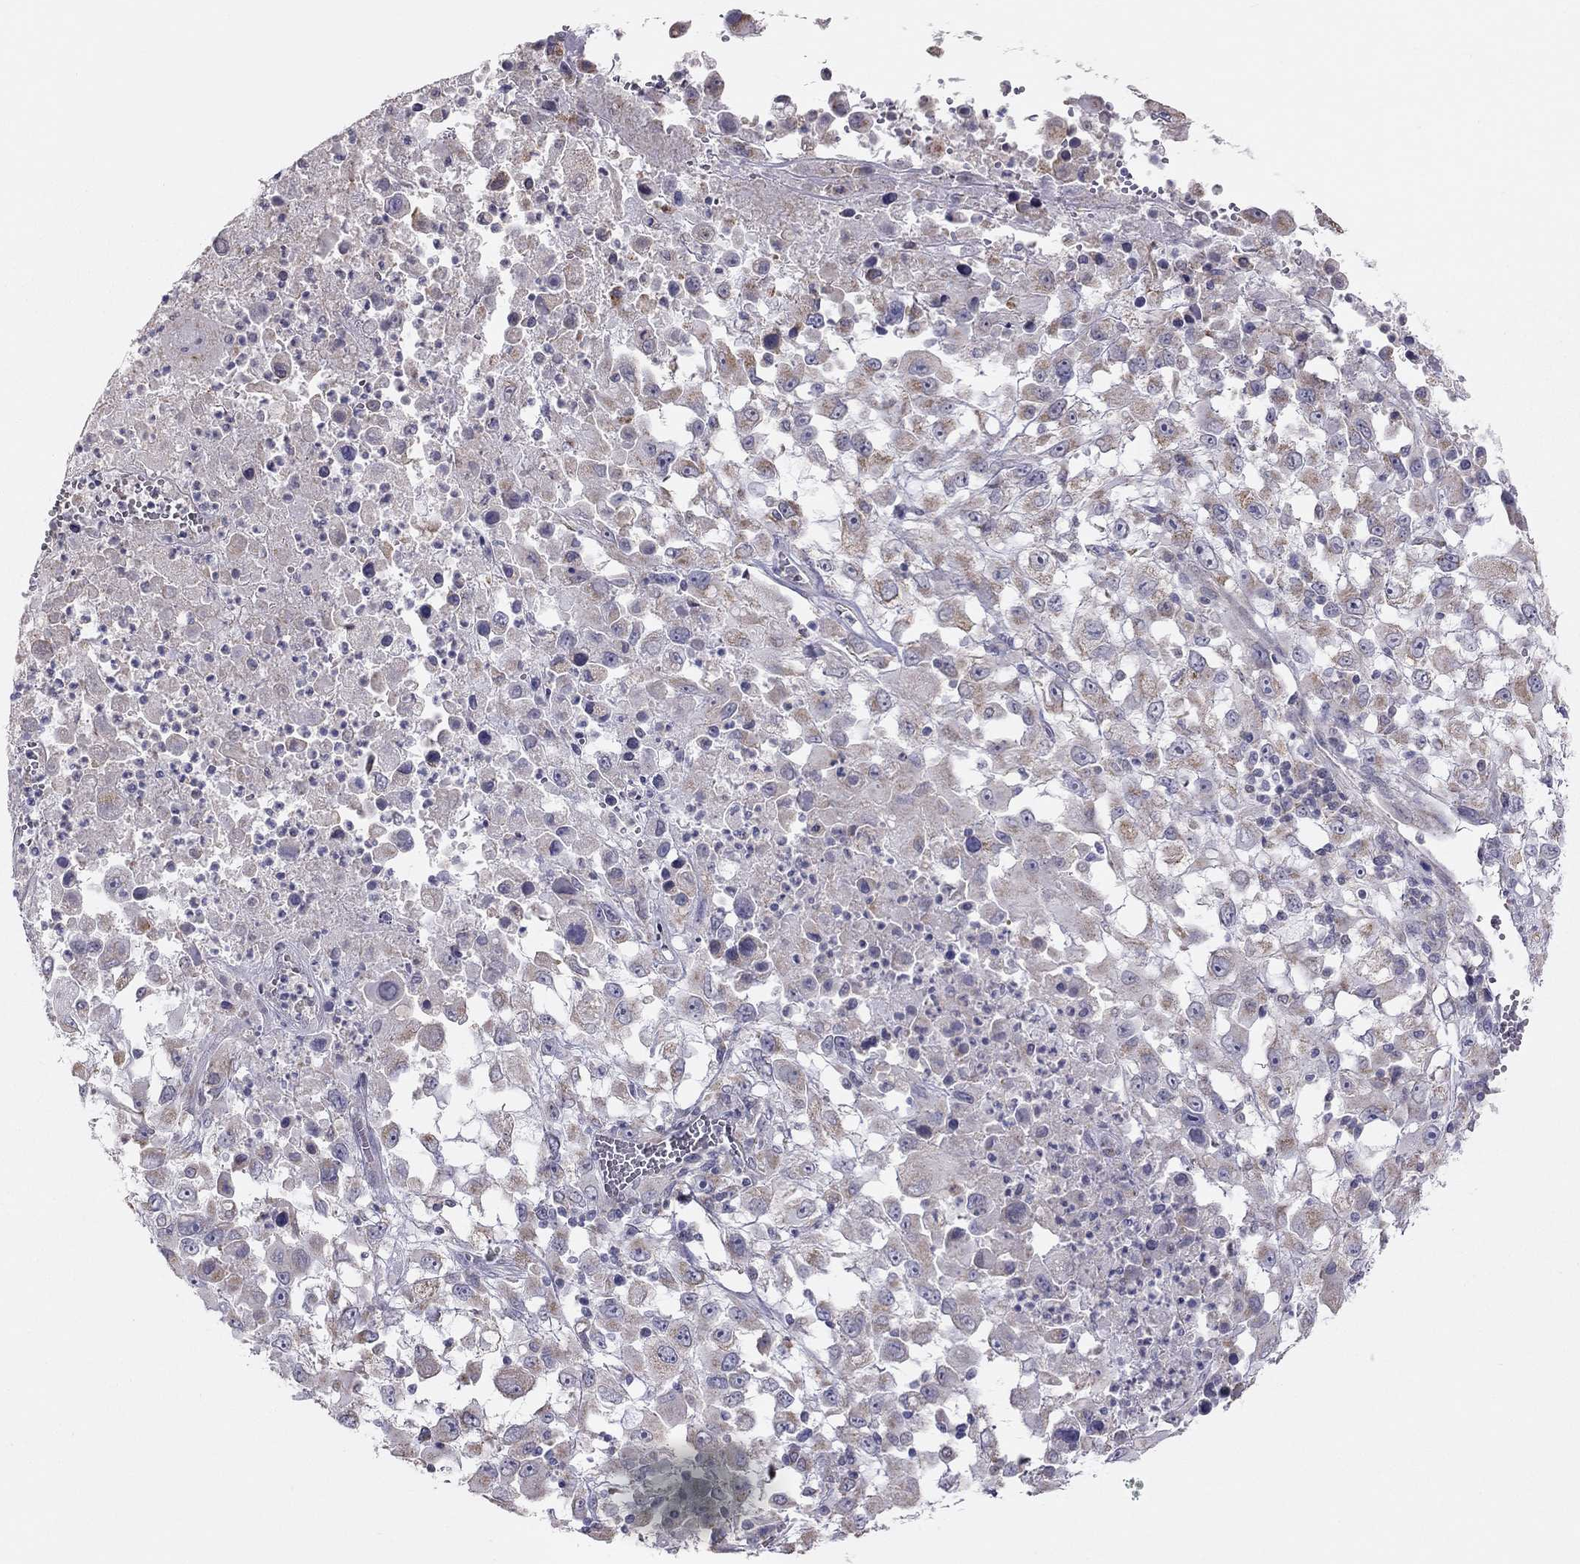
{"staining": {"intensity": "moderate", "quantity": "<25%", "location": "cytoplasmic/membranous"}, "tissue": "melanoma", "cell_type": "Tumor cells", "image_type": "cancer", "snomed": [{"axis": "morphology", "description": "Malignant melanoma, Metastatic site"}, {"axis": "topography", "description": "Soft tissue"}], "caption": "Melanoma stained with a brown dye reveals moderate cytoplasmic/membranous positive staining in approximately <25% of tumor cells.", "gene": "LRIT3", "patient": {"sex": "male", "age": 50}}